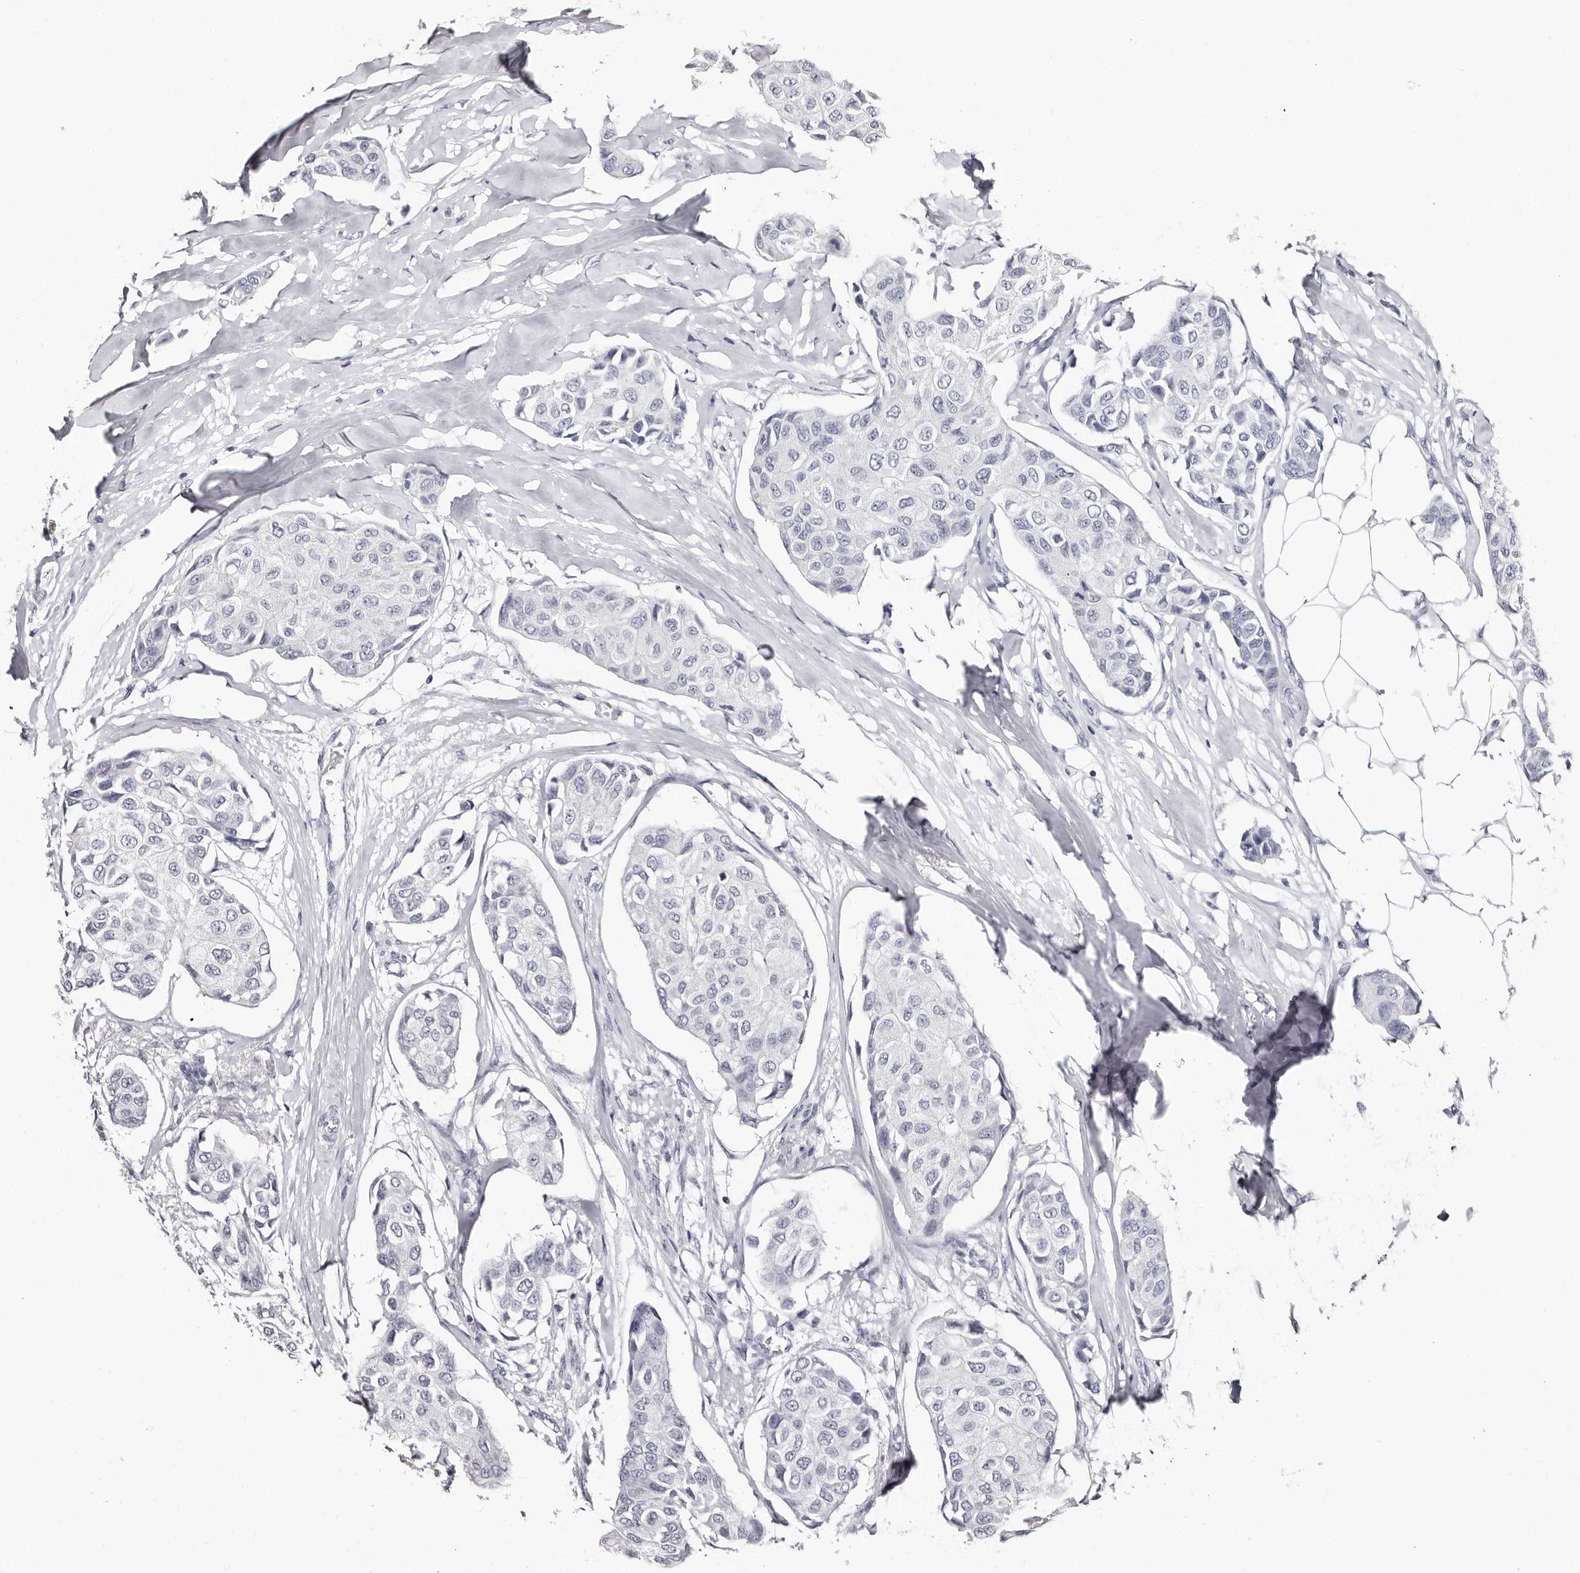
{"staining": {"intensity": "negative", "quantity": "none", "location": "none"}, "tissue": "breast cancer", "cell_type": "Tumor cells", "image_type": "cancer", "snomed": [{"axis": "morphology", "description": "Duct carcinoma"}, {"axis": "topography", "description": "Breast"}], "caption": "Tumor cells are negative for protein expression in human breast cancer. (Immunohistochemistry, brightfield microscopy, high magnification).", "gene": "PHF20L1", "patient": {"sex": "female", "age": 80}}